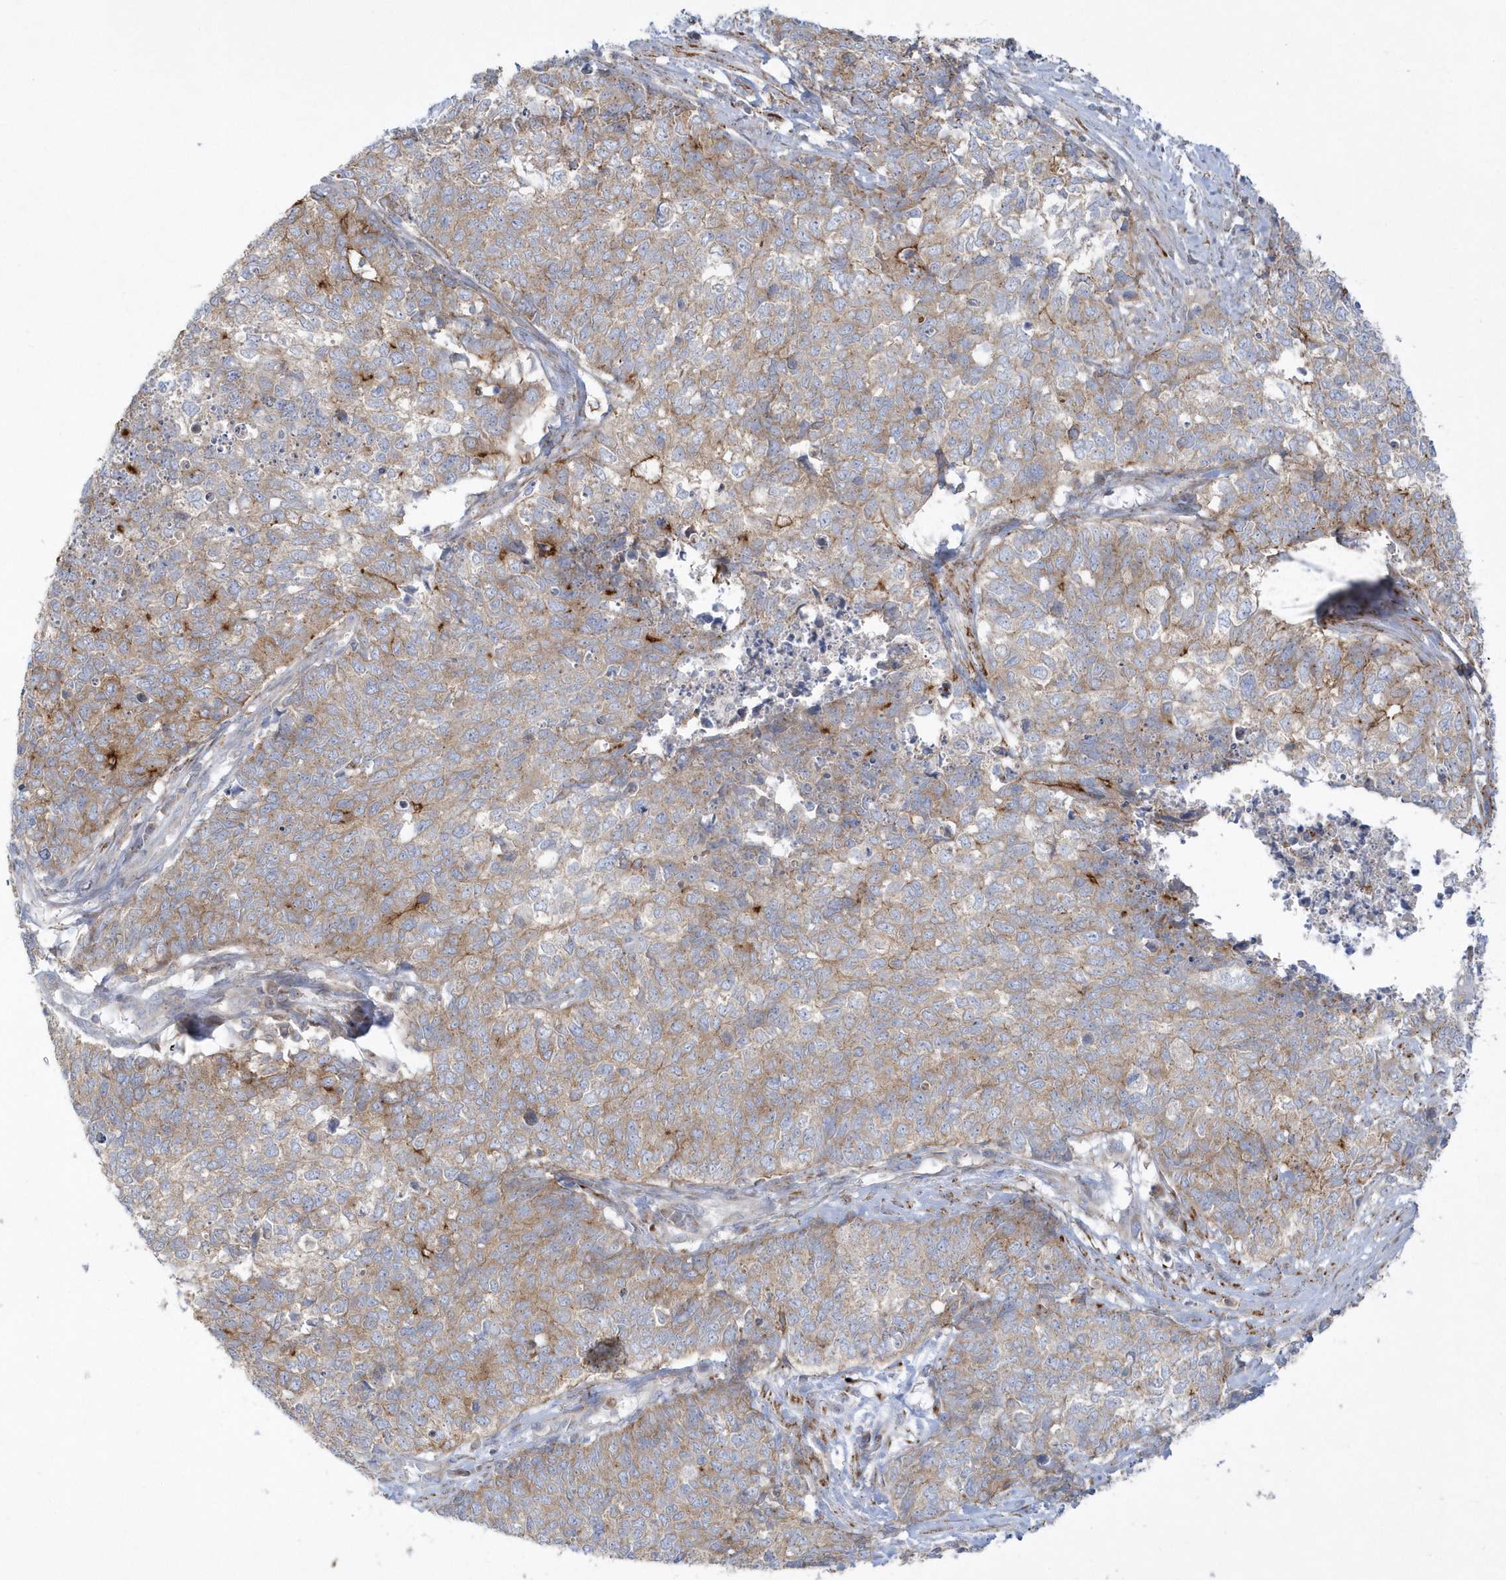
{"staining": {"intensity": "moderate", "quantity": "25%-75%", "location": "cytoplasmic/membranous"}, "tissue": "cervical cancer", "cell_type": "Tumor cells", "image_type": "cancer", "snomed": [{"axis": "morphology", "description": "Squamous cell carcinoma, NOS"}, {"axis": "topography", "description": "Cervix"}], "caption": "Cervical cancer (squamous cell carcinoma) stained for a protein shows moderate cytoplasmic/membranous positivity in tumor cells.", "gene": "DNAJC18", "patient": {"sex": "female", "age": 63}}